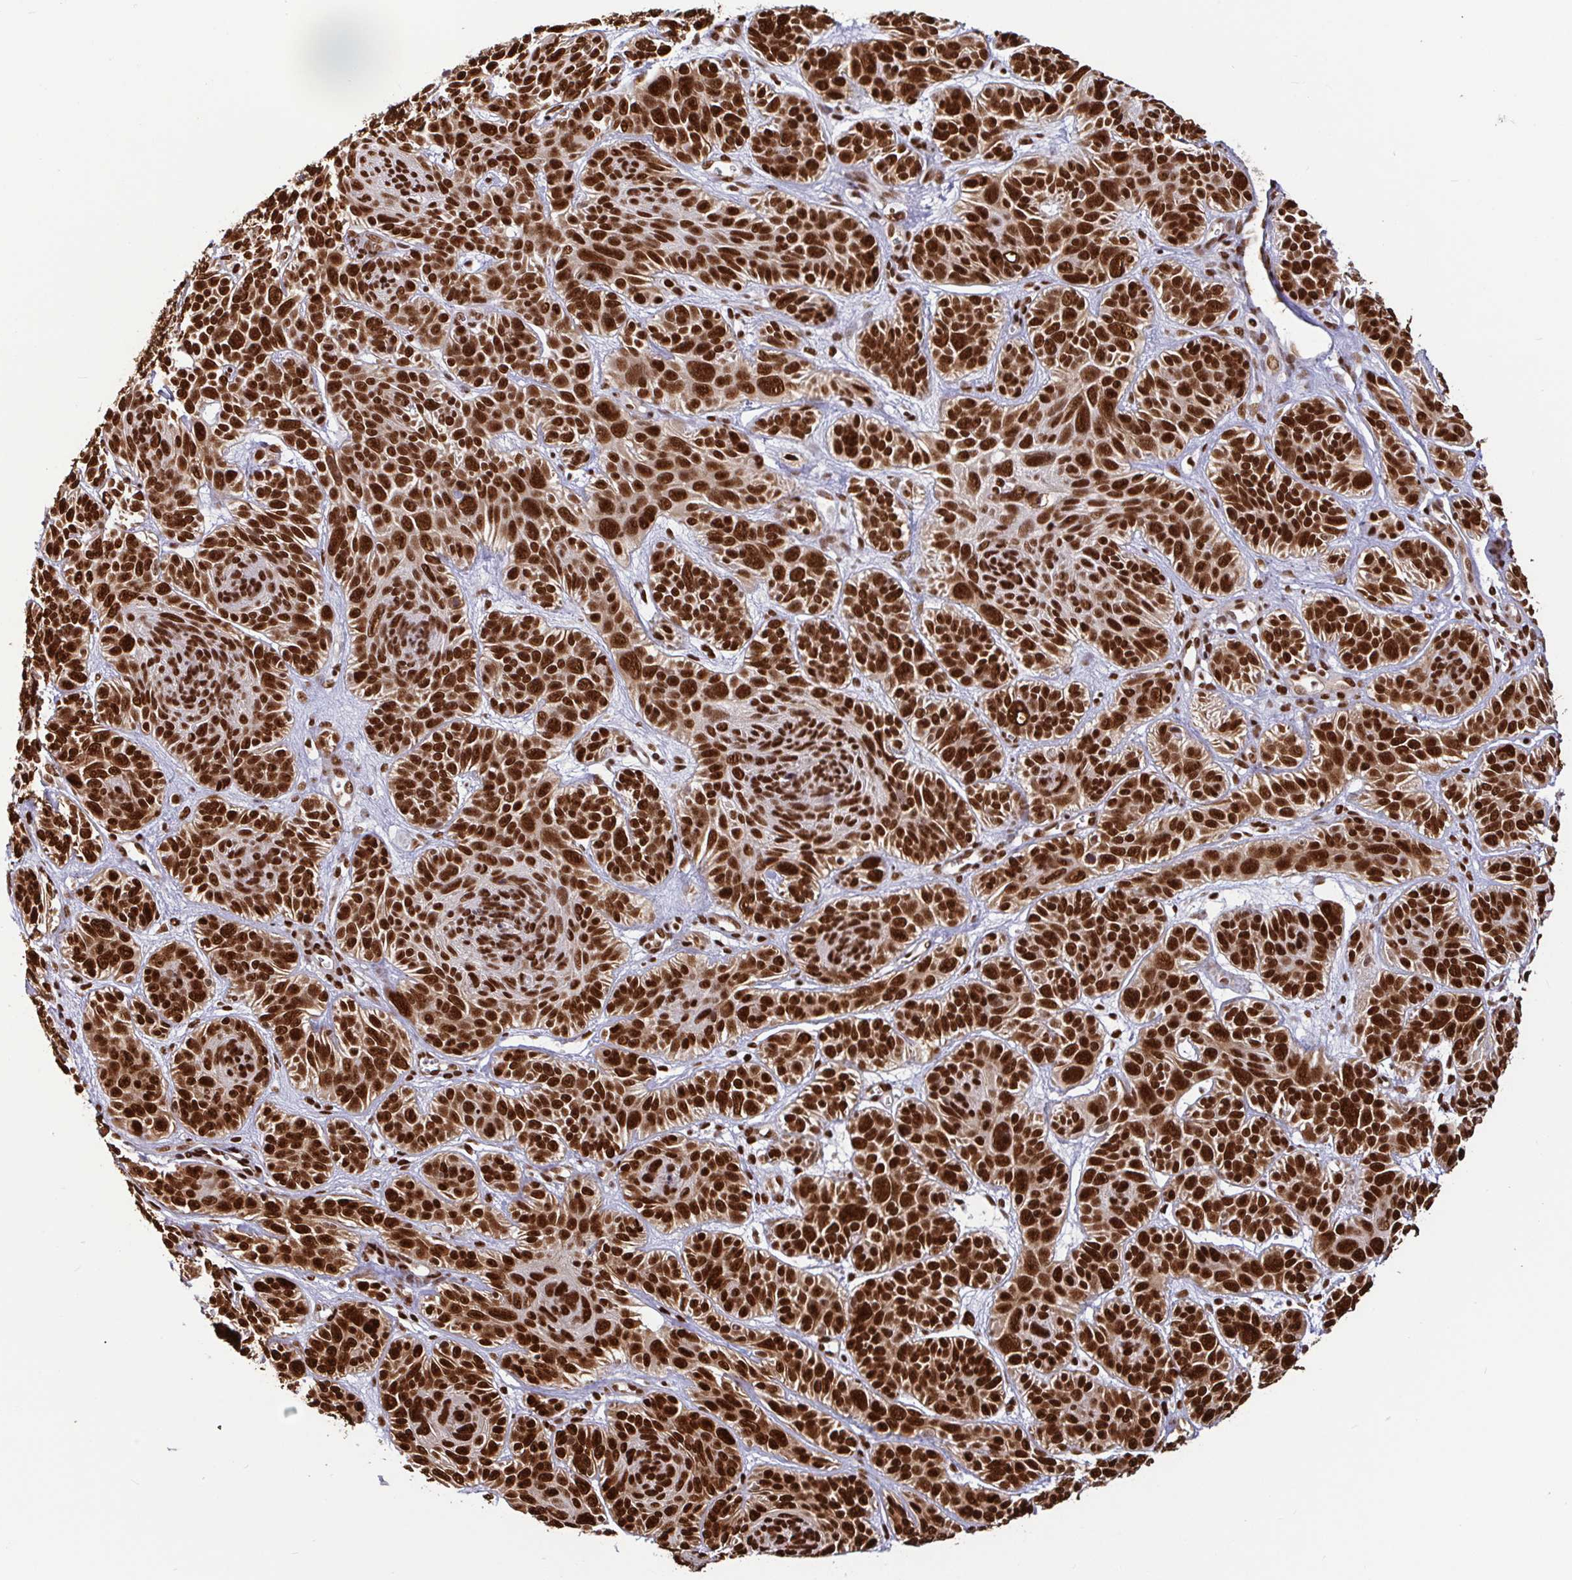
{"staining": {"intensity": "strong", "quantity": ">75%", "location": "nuclear"}, "tissue": "skin cancer", "cell_type": "Tumor cells", "image_type": "cancer", "snomed": [{"axis": "morphology", "description": "Basal cell carcinoma"}, {"axis": "topography", "description": "Skin"}, {"axis": "topography", "description": "Skin of face"}], "caption": "This is a photomicrograph of immunohistochemistry (IHC) staining of skin basal cell carcinoma, which shows strong positivity in the nuclear of tumor cells.", "gene": "SP3", "patient": {"sex": "male", "age": 73}}